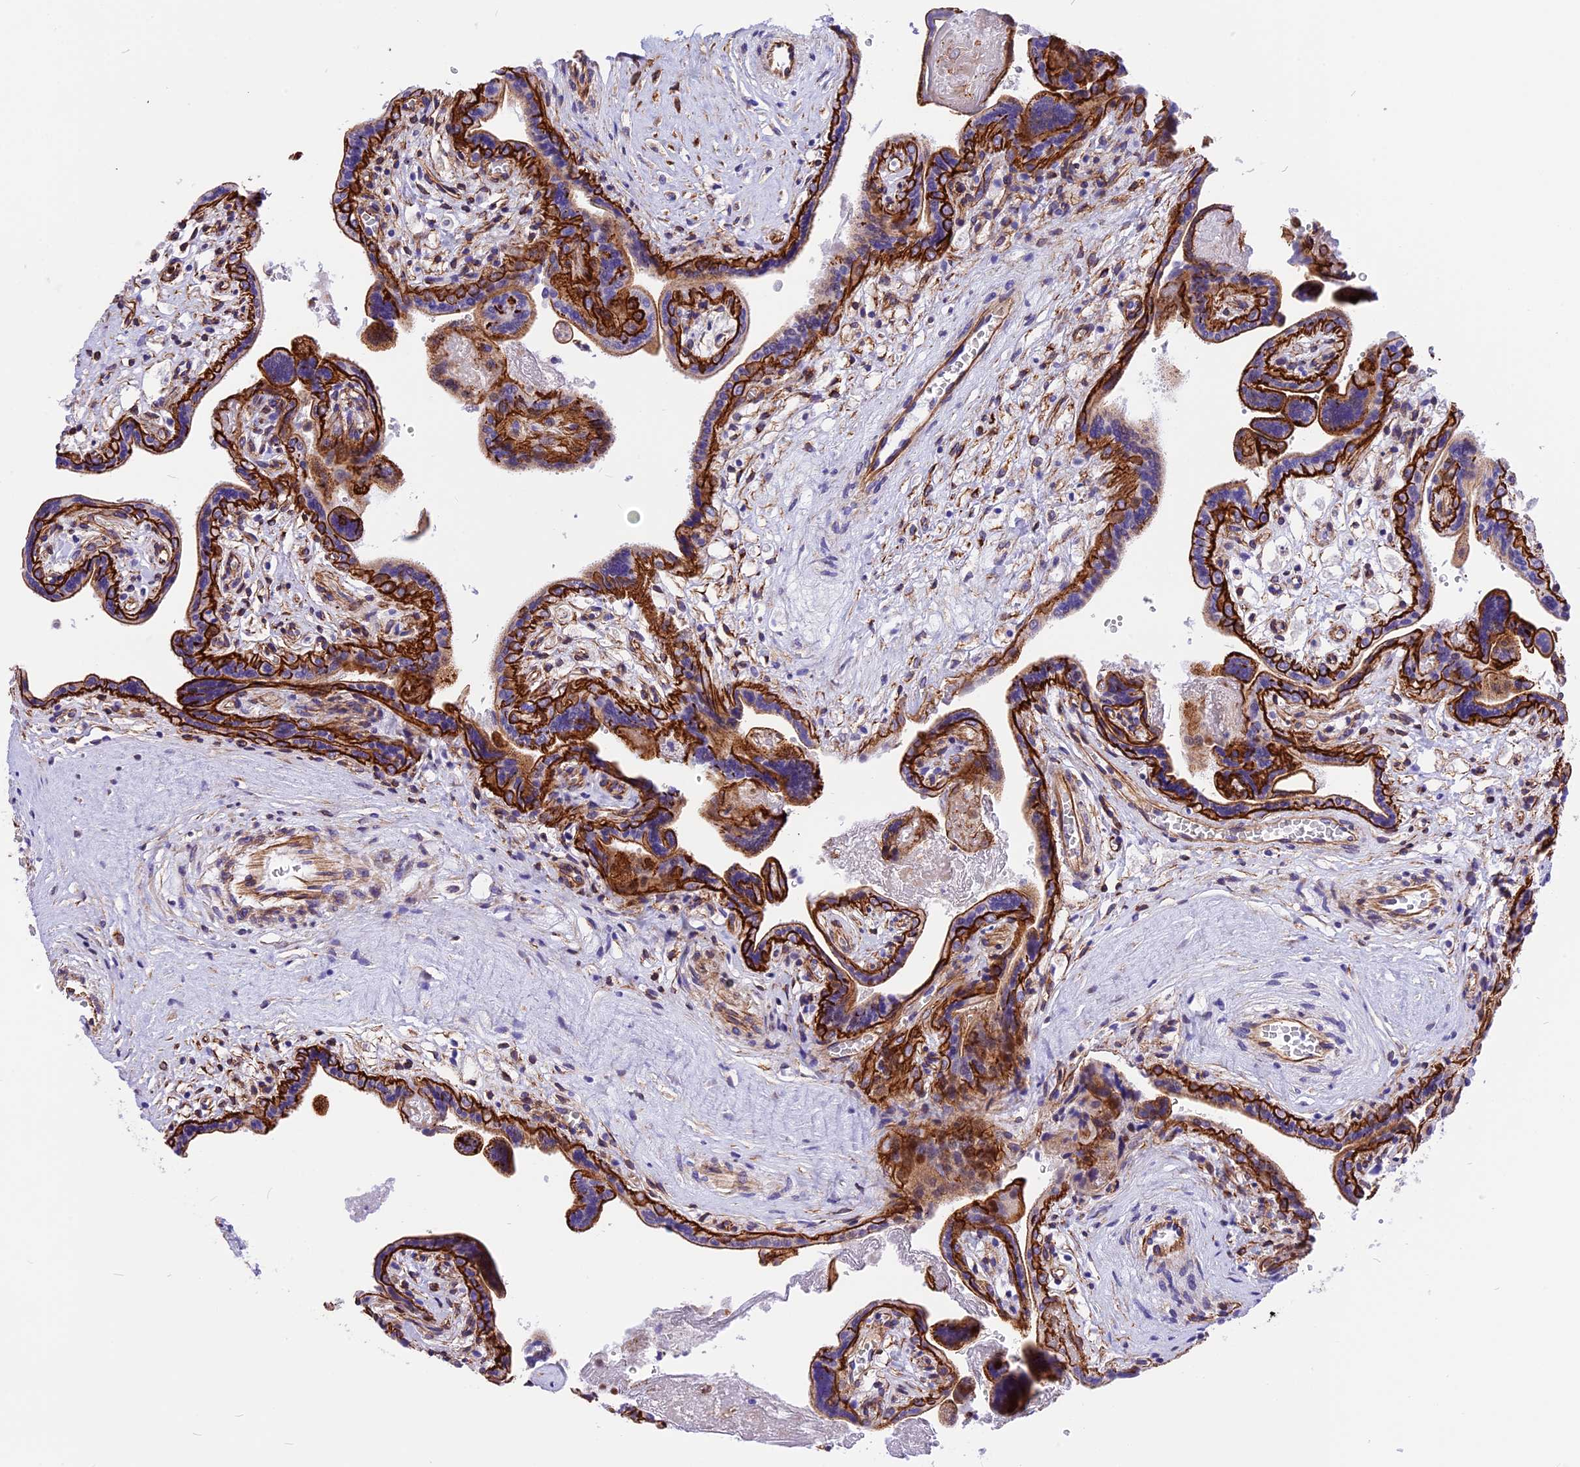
{"staining": {"intensity": "strong", "quantity": ">75%", "location": "cytoplasmic/membranous,nuclear"}, "tissue": "placenta", "cell_type": "Trophoblastic cells", "image_type": "normal", "snomed": [{"axis": "morphology", "description": "Normal tissue, NOS"}, {"axis": "topography", "description": "Placenta"}], "caption": "Approximately >75% of trophoblastic cells in benign placenta display strong cytoplasmic/membranous,nuclear protein staining as visualized by brown immunohistochemical staining.", "gene": "R3HDM4", "patient": {"sex": "female", "age": 37}}